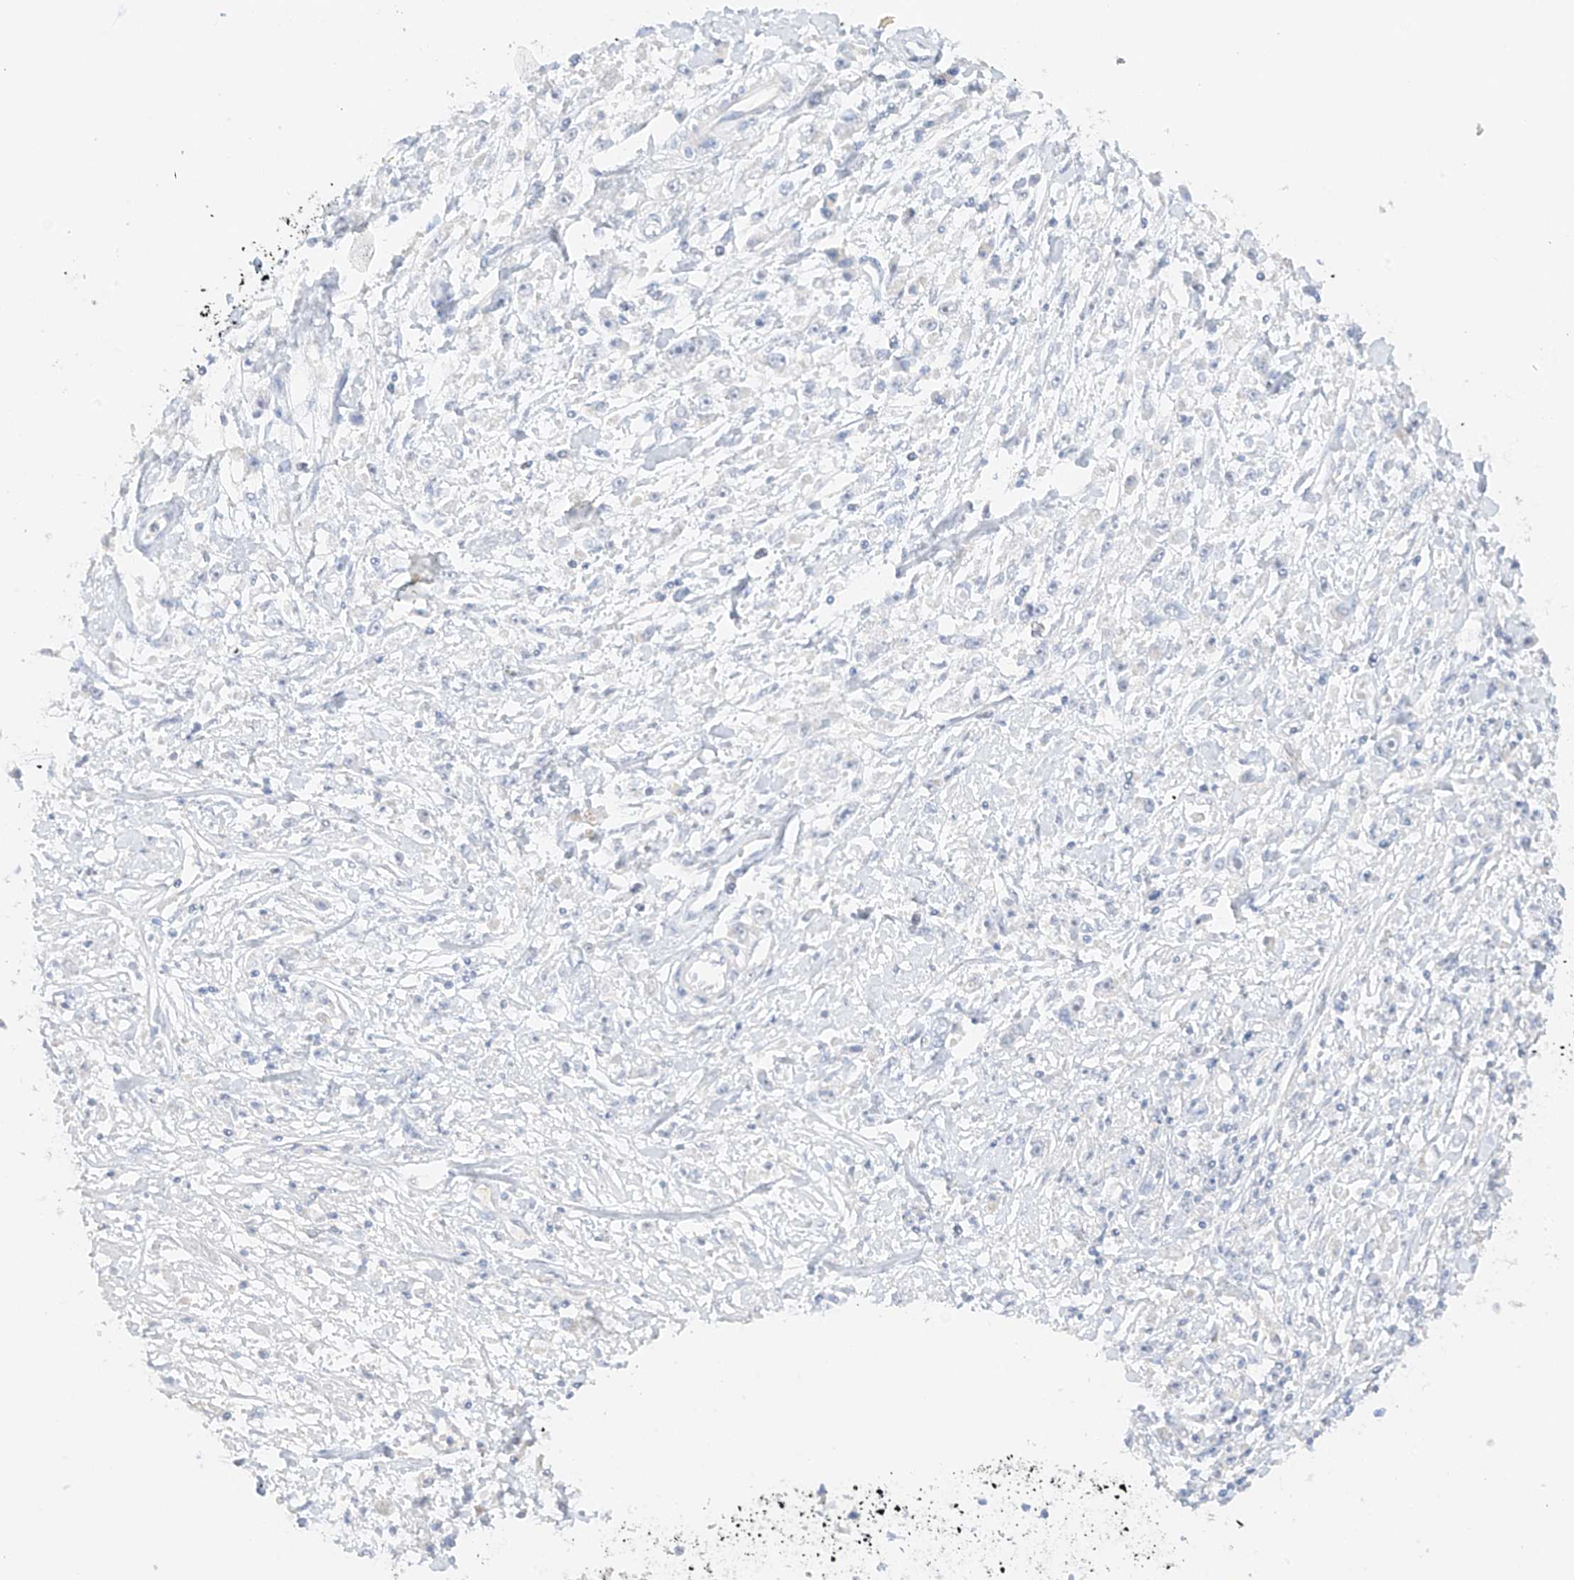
{"staining": {"intensity": "negative", "quantity": "none", "location": "none"}, "tissue": "stomach cancer", "cell_type": "Tumor cells", "image_type": "cancer", "snomed": [{"axis": "morphology", "description": "Adenocarcinoma, NOS"}, {"axis": "topography", "description": "Stomach"}], "caption": "Immunohistochemical staining of stomach cancer displays no significant expression in tumor cells.", "gene": "ZBTB41", "patient": {"sex": "female", "age": 59}}